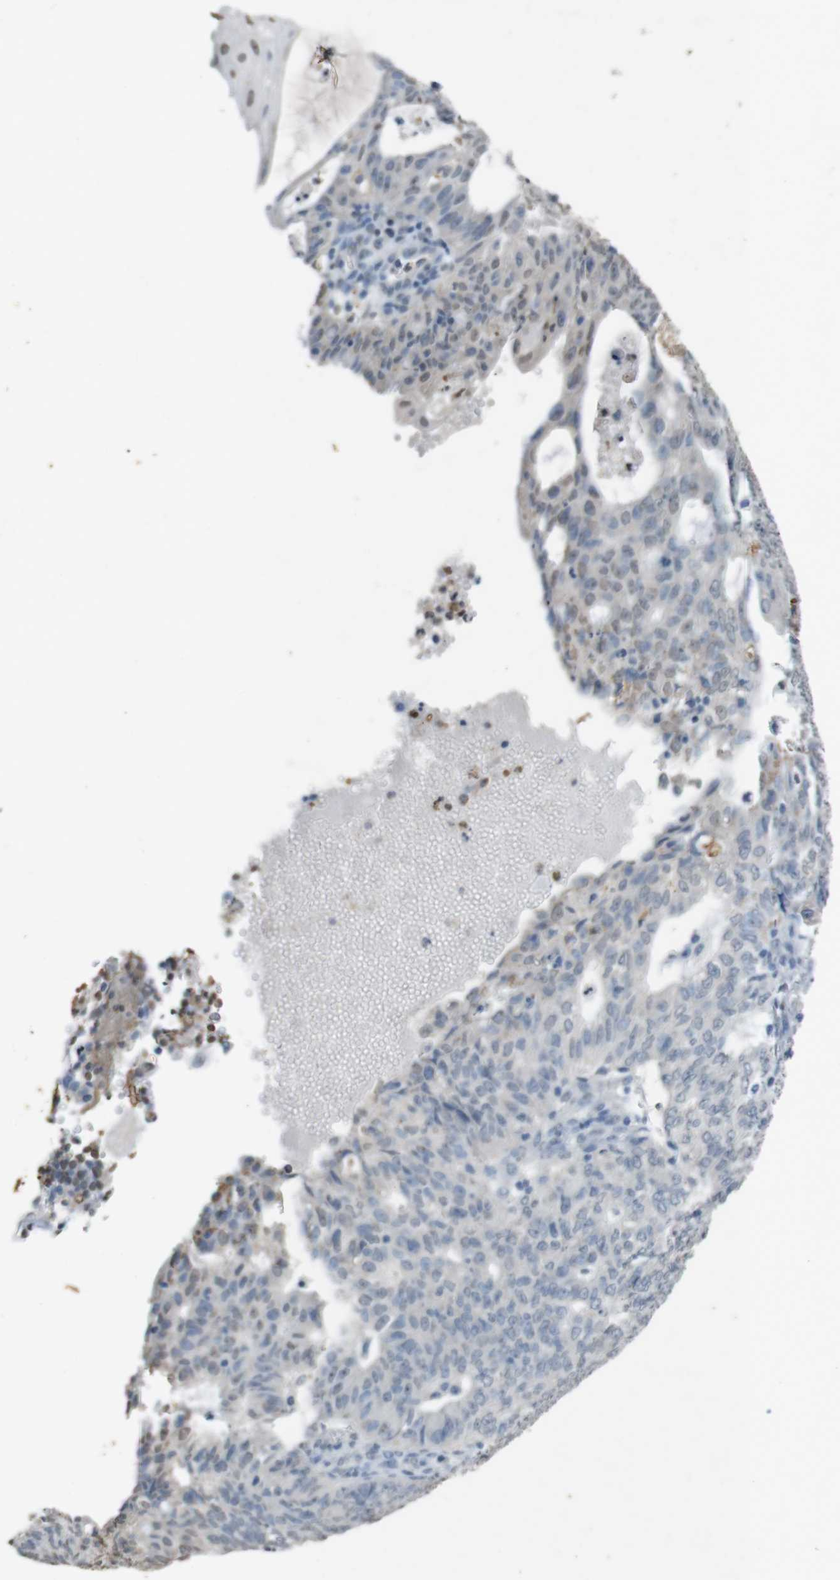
{"staining": {"intensity": "negative", "quantity": "none", "location": "none"}, "tissue": "endometrial cancer", "cell_type": "Tumor cells", "image_type": "cancer", "snomed": [{"axis": "morphology", "description": "Adenocarcinoma, NOS"}, {"axis": "topography", "description": "Endometrium"}], "caption": "Image shows no significant protein expression in tumor cells of endometrial cancer (adenocarcinoma).", "gene": "STBD1", "patient": {"sex": "female", "age": 32}}